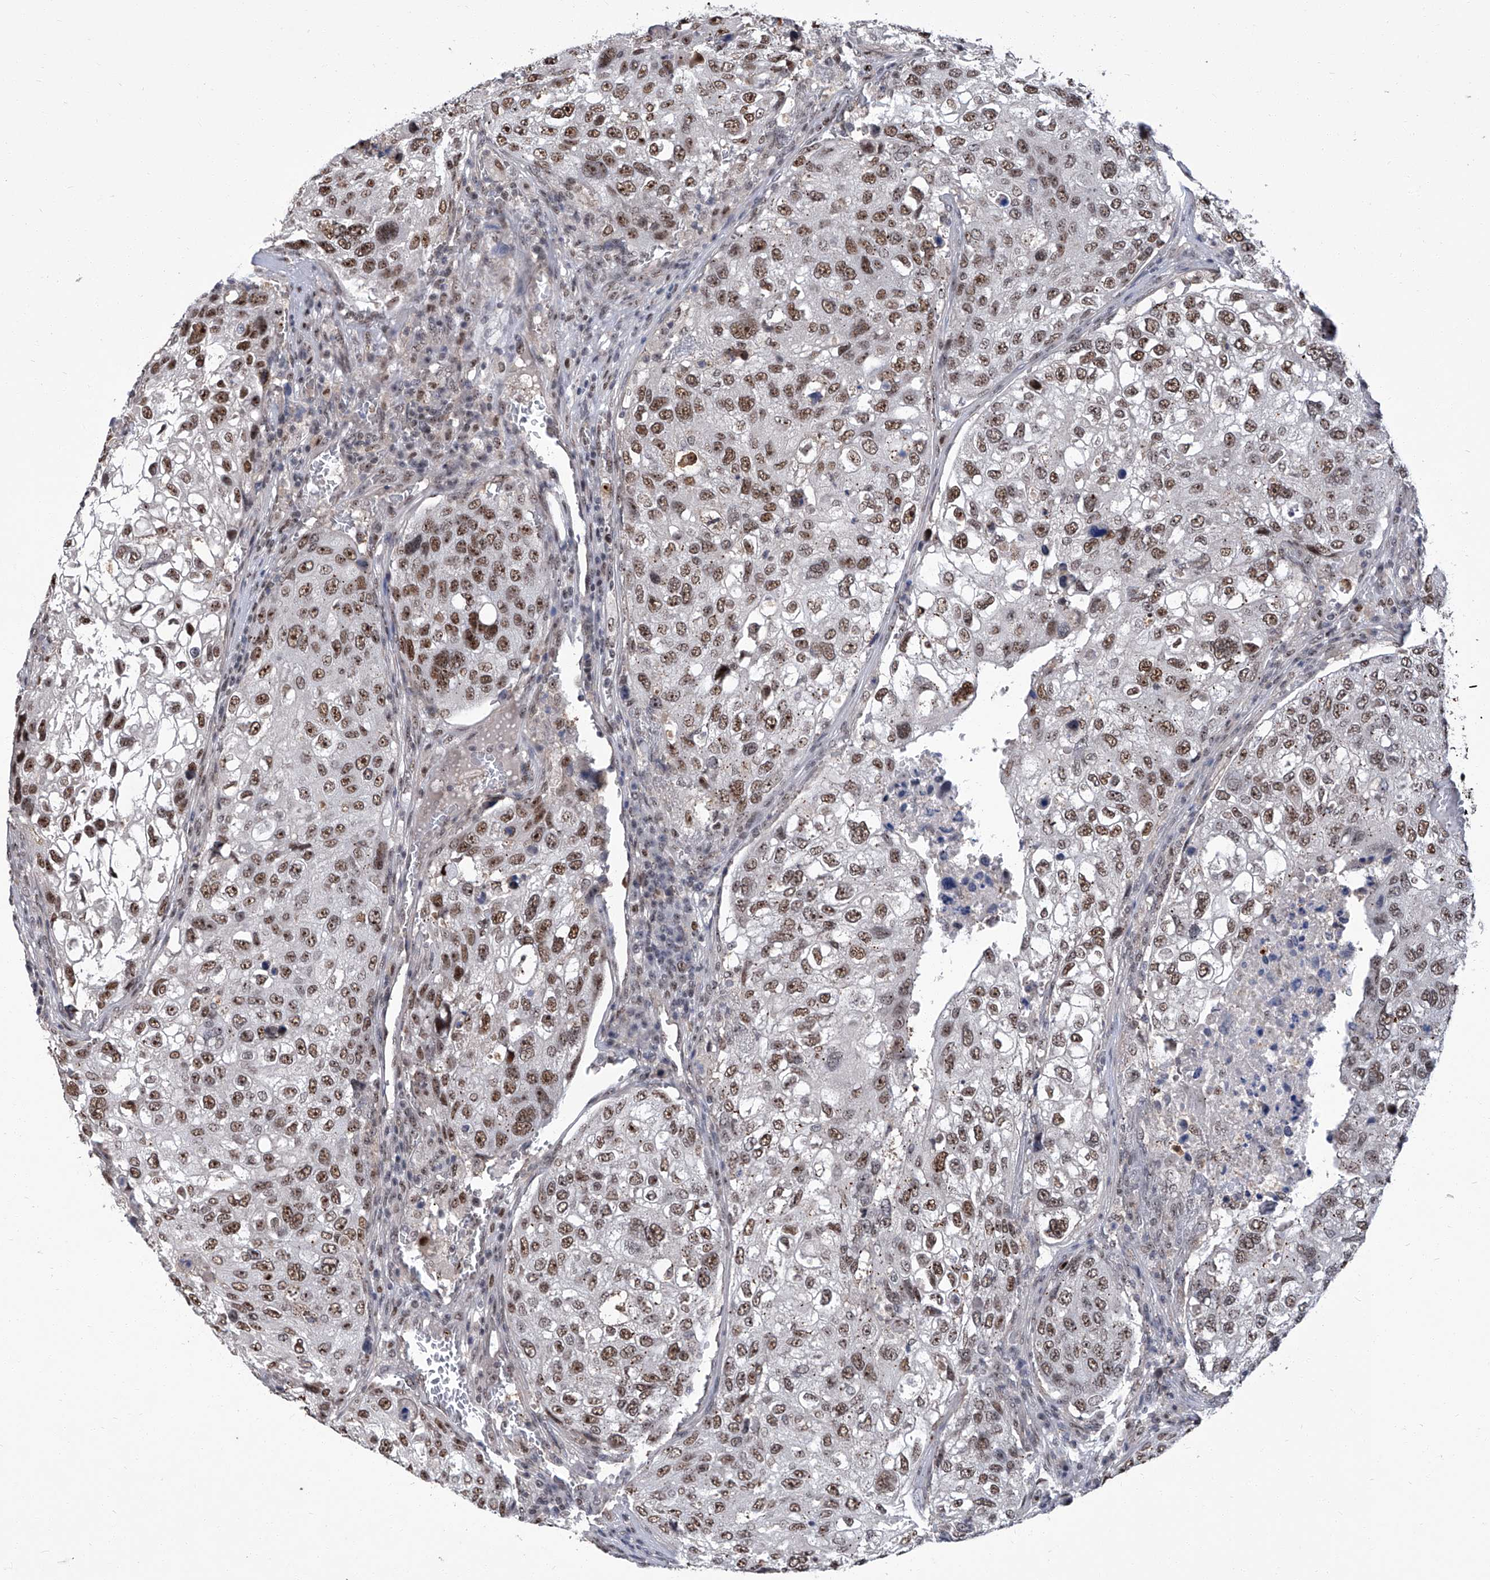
{"staining": {"intensity": "moderate", "quantity": ">75%", "location": "nuclear"}, "tissue": "urothelial cancer", "cell_type": "Tumor cells", "image_type": "cancer", "snomed": [{"axis": "morphology", "description": "Urothelial carcinoma, High grade"}, {"axis": "topography", "description": "Lymph node"}, {"axis": "topography", "description": "Urinary bladder"}], "caption": "Human urothelial cancer stained with a protein marker demonstrates moderate staining in tumor cells.", "gene": "CMTR1", "patient": {"sex": "male", "age": 51}}